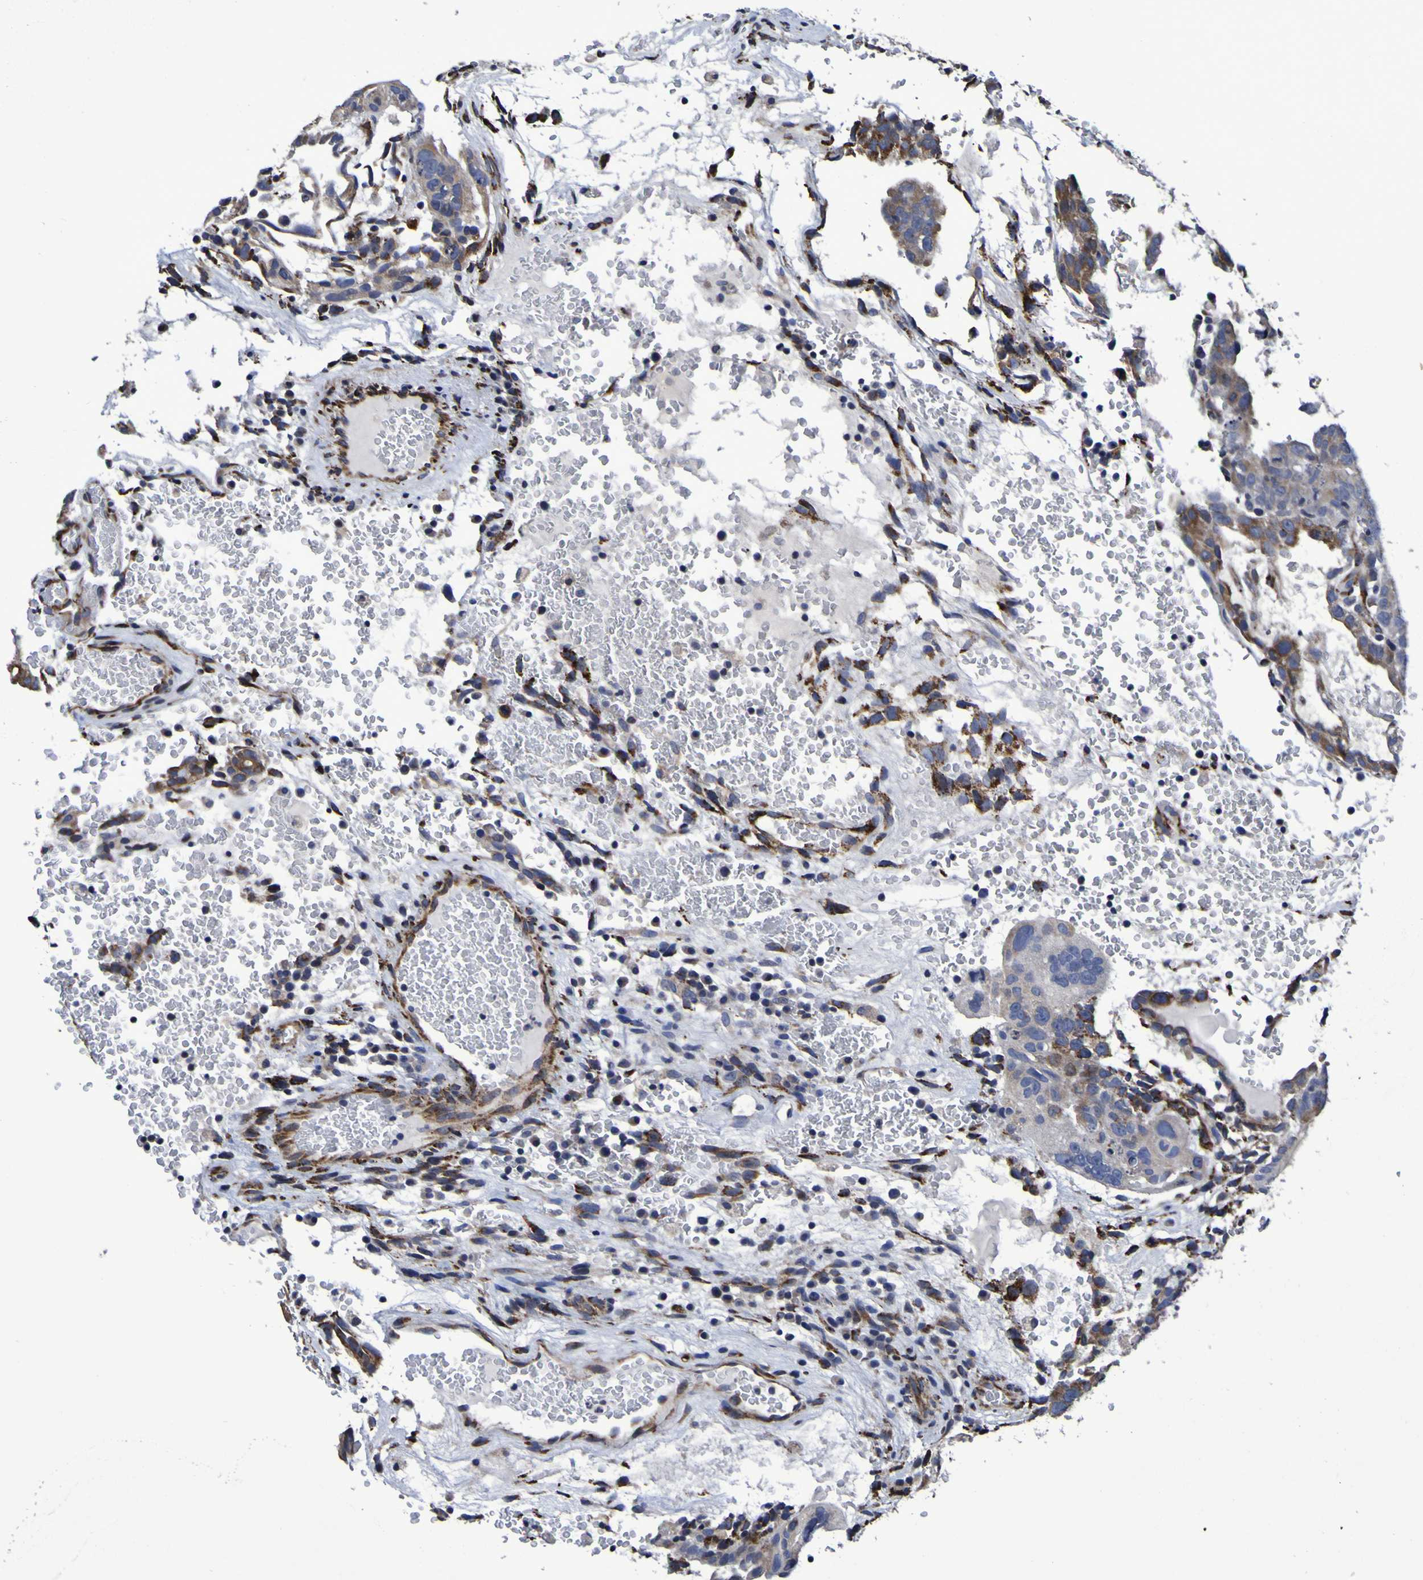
{"staining": {"intensity": "moderate", "quantity": "25%-75%", "location": "cytoplasmic/membranous"}, "tissue": "testis cancer", "cell_type": "Tumor cells", "image_type": "cancer", "snomed": [{"axis": "morphology", "description": "Seminoma, NOS"}, {"axis": "morphology", "description": "Carcinoma, Embryonal, NOS"}, {"axis": "topography", "description": "Testis"}], "caption": "This histopathology image demonstrates testis cancer stained with immunohistochemistry (IHC) to label a protein in brown. The cytoplasmic/membranous of tumor cells show moderate positivity for the protein. Nuclei are counter-stained blue.", "gene": "P3H1", "patient": {"sex": "male", "age": 52}}